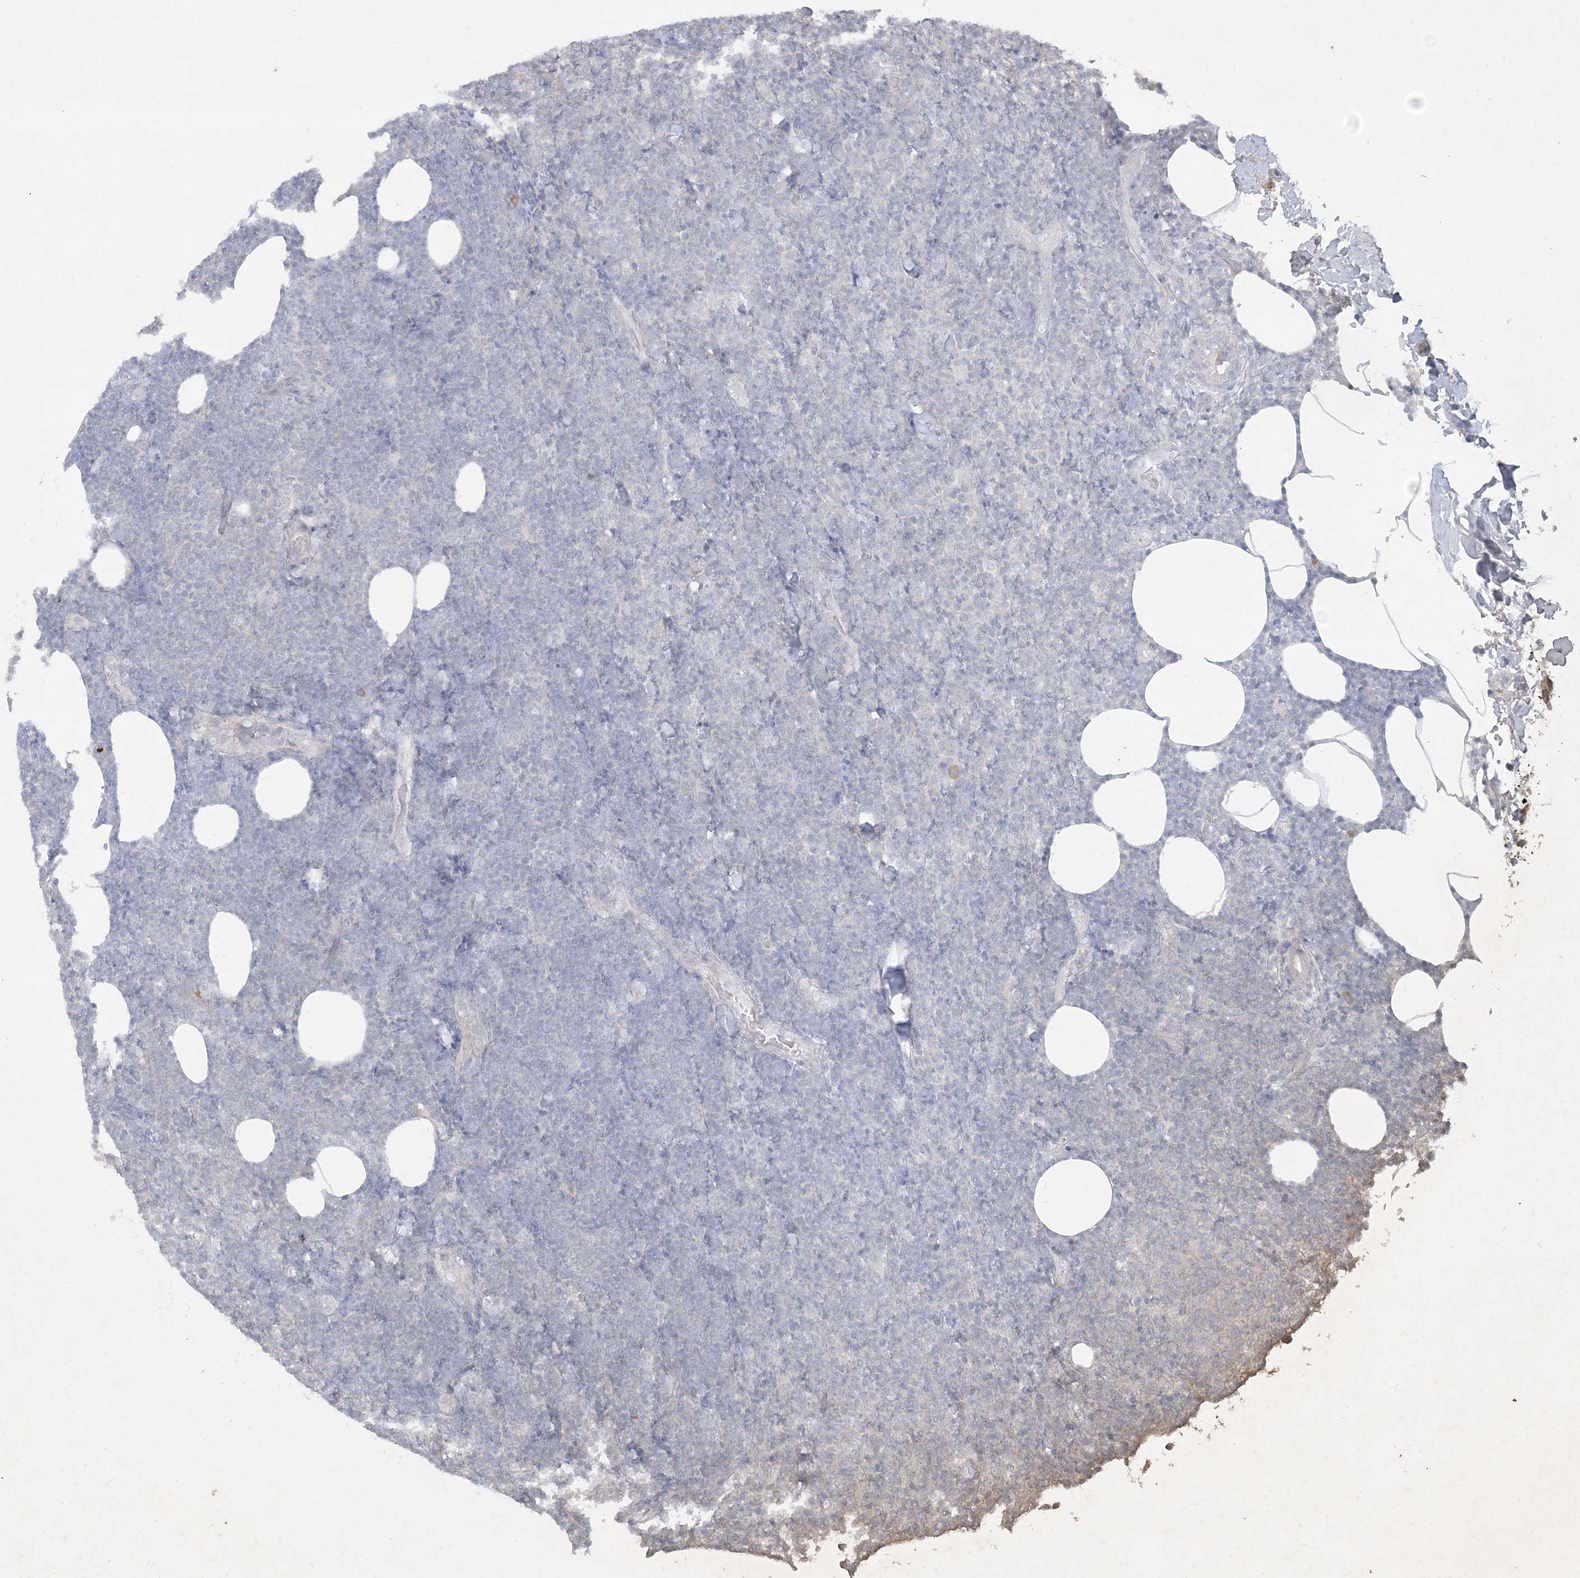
{"staining": {"intensity": "negative", "quantity": "none", "location": "none"}, "tissue": "lymphoma", "cell_type": "Tumor cells", "image_type": "cancer", "snomed": [{"axis": "morphology", "description": "Malignant lymphoma, non-Hodgkin's type, Low grade"}, {"axis": "topography", "description": "Lymph node"}], "caption": "Human lymphoma stained for a protein using immunohistochemistry shows no expression in tumor cells.", "gene": "KIF3A", "patient": {"sex": "male", "age": 66}}